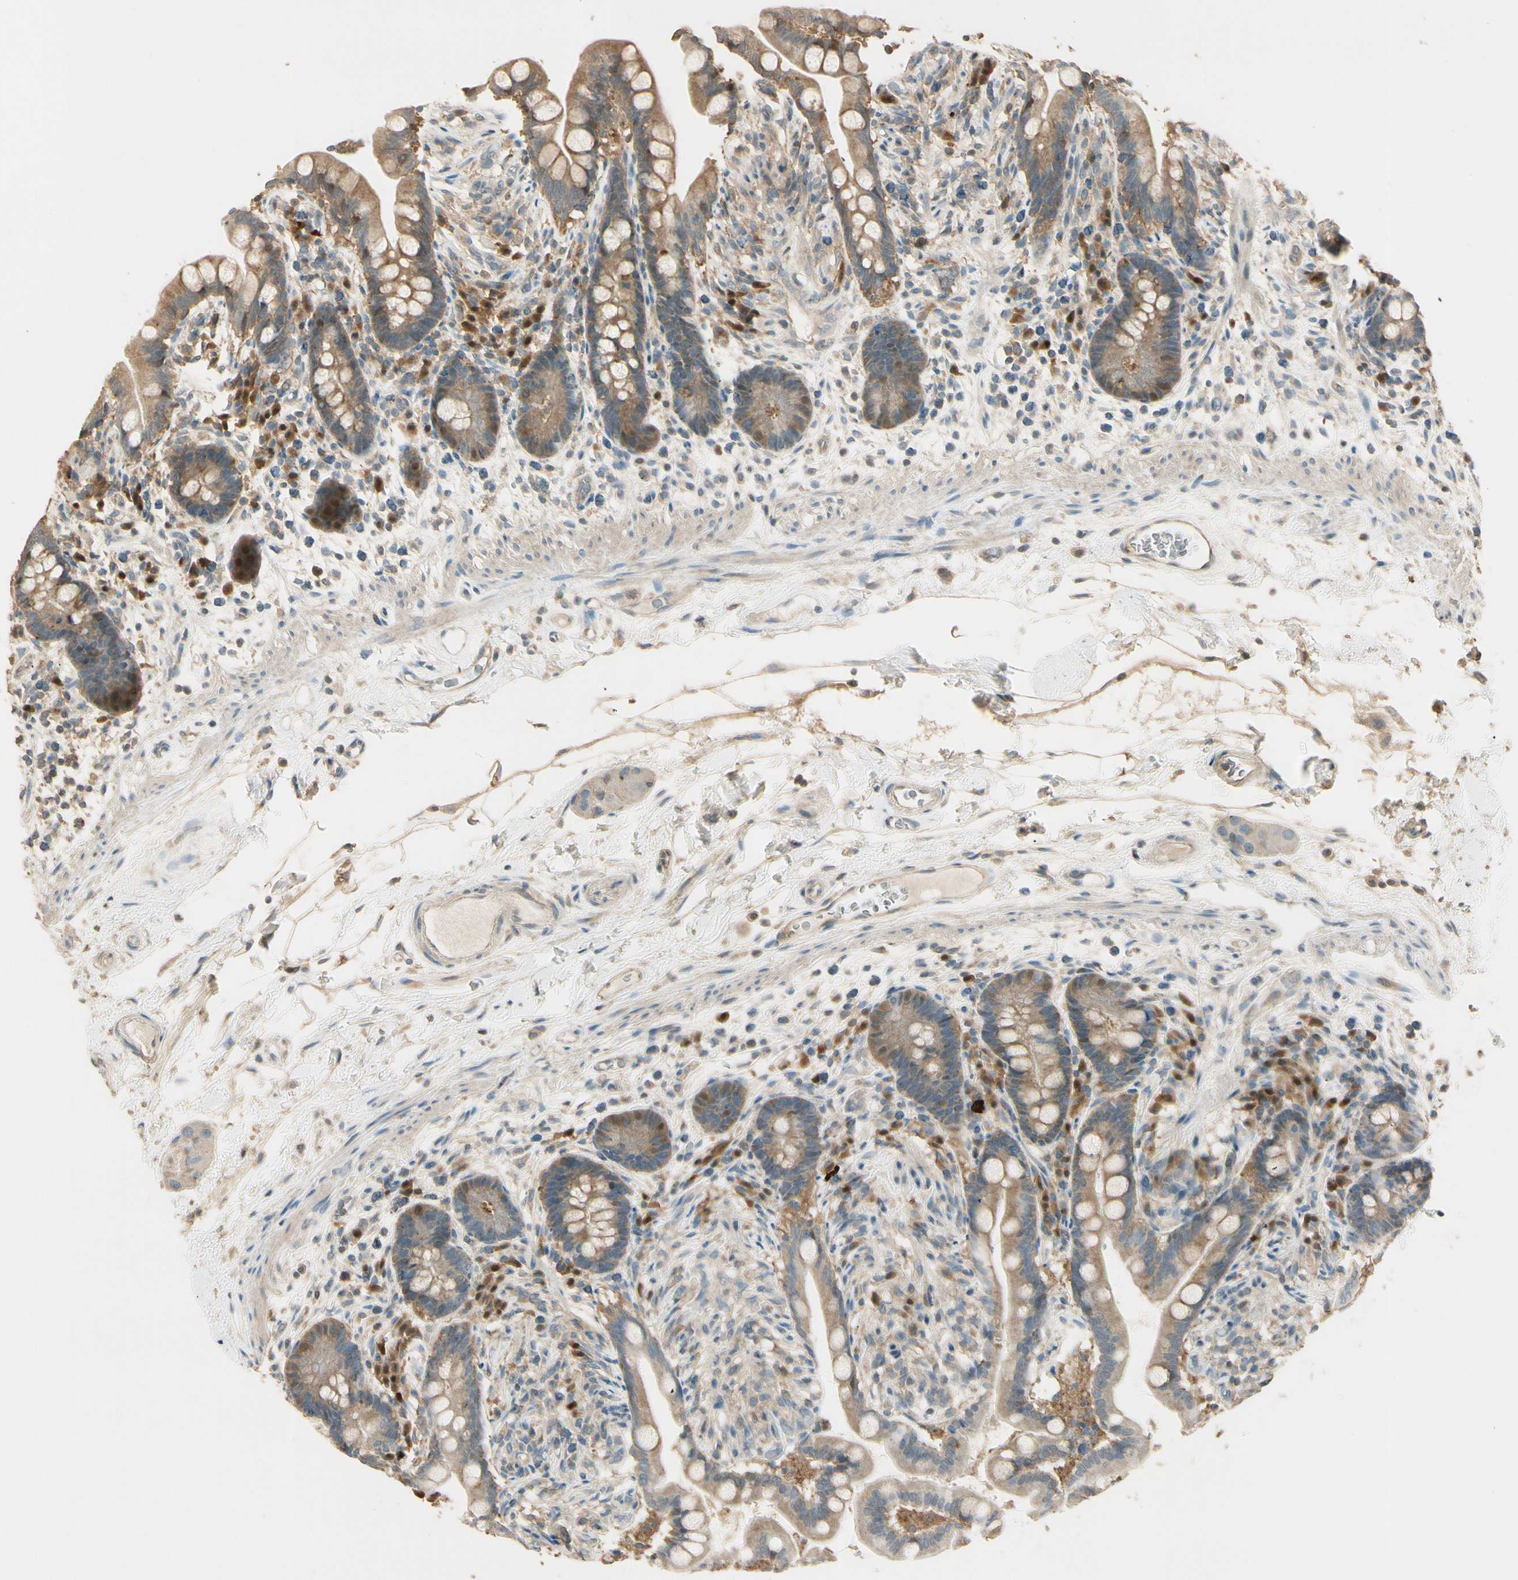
{"staining": {"intensity": "weak", "quantity": ">75%", "location": "cytoplasmic/membranous"}, "tissue": "colon", "cell_type": "Endothelial cells", "image_type": "normal", "snomed": [{"axis": "morphology", "description": "Normal tissue, NOS"}, {"axis": "topography", "description": "Colon"}], "caption": "A high-resolution image shows immunohistochemistry (IHC) staining of benign colon, which exhibits weak cytoplasmic/membranous expression in approximately >75% of endothelial cells.", "gene": "PLXNA1", "patient": {"sex": "male", "age": 73}}